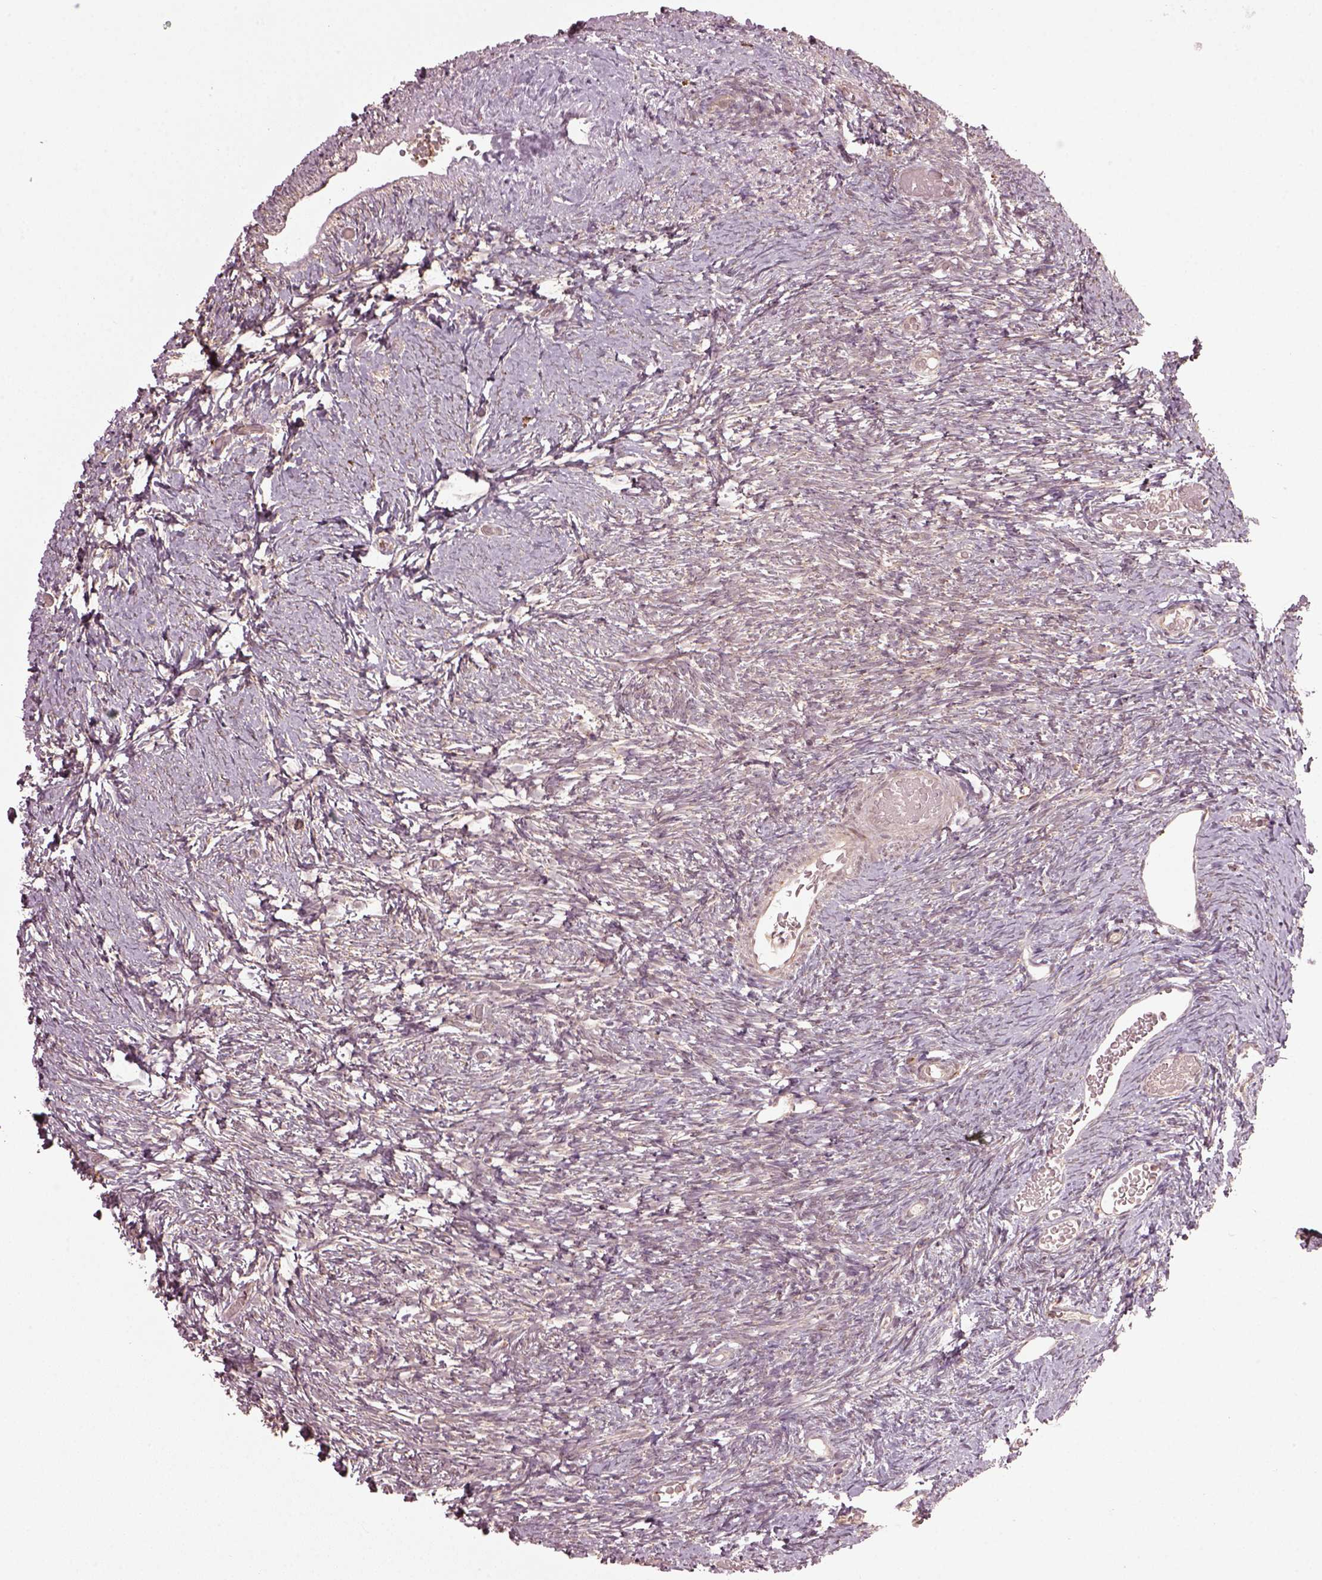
{"staining": {"intensity": "strong", "quantity": ">75%", "location": "cytoplasmic/membranous"}, "tissue": "ovary", "cell_type": "Follicle cells", "image_type": "normal", "snomed": [{"axis": "morphology", "description": "Normal tissue, NOS"}, {"axis": "topography", "description": "Ovary"}], "caption": "A high amount of strong cytoplasmic/membranous positivity is seen in approximately >75% of follicle cells in benign ovary.", "gene": "SEL1L3", "patient": {"sex": "female", "age": 39}}